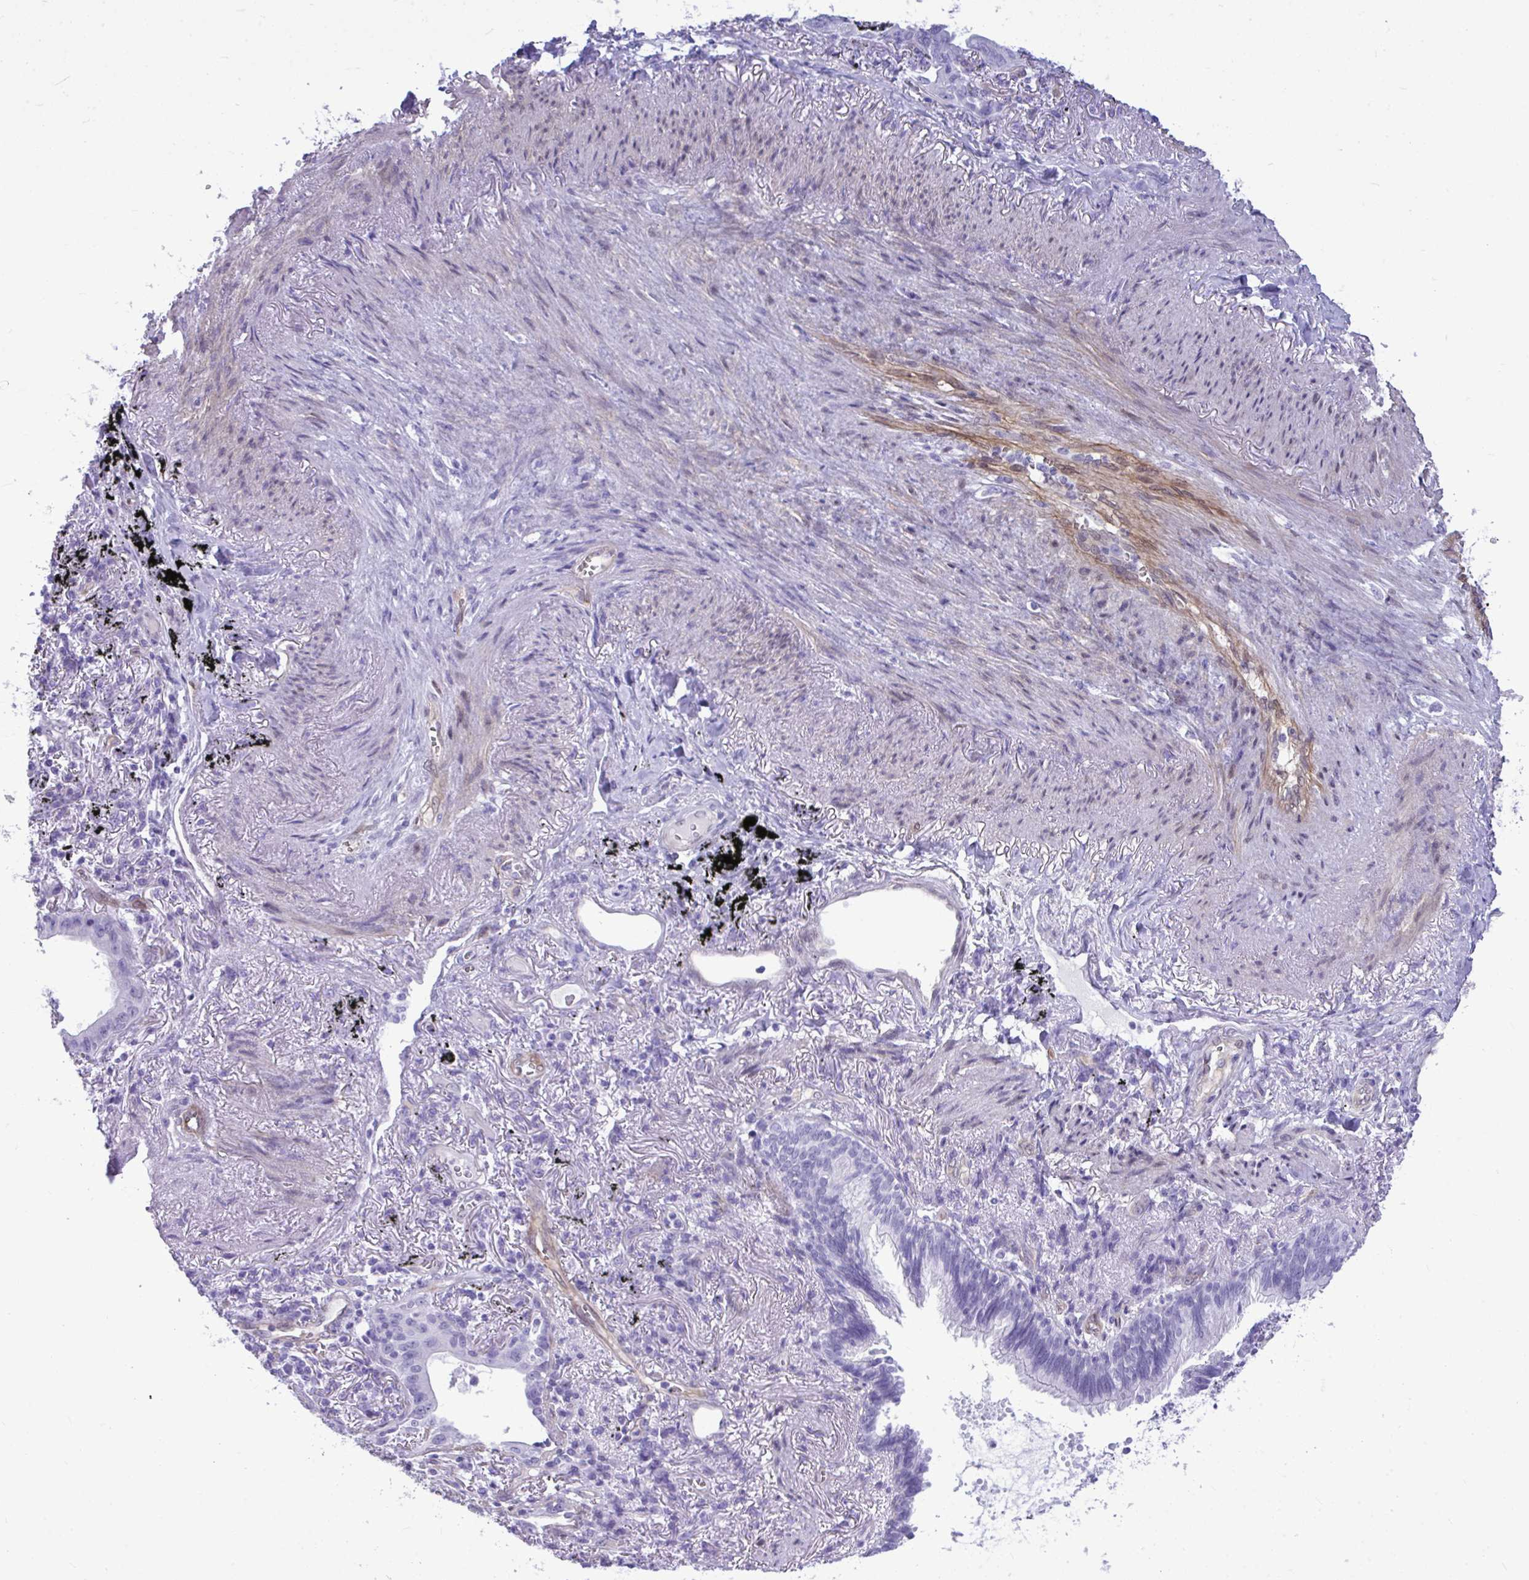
{"staining": {"intensity": "negative", "quantity": "none", "location": "none"}, "tissue": "lung cancer", "cell_type": "Tumor cells", "image_type": "cancer", "snomed": [{"axis": "morphology", "description": "Adenocarcinoma, NOS"}, {"axis": "topography", "description": "Lung"}], "caption": "Immunohistochemistry (IHC) of human lung cancer exhibits no positivity in tumor cells.", "gene": "LIMS2", "patient": {"sex": "male", "age": 77}}